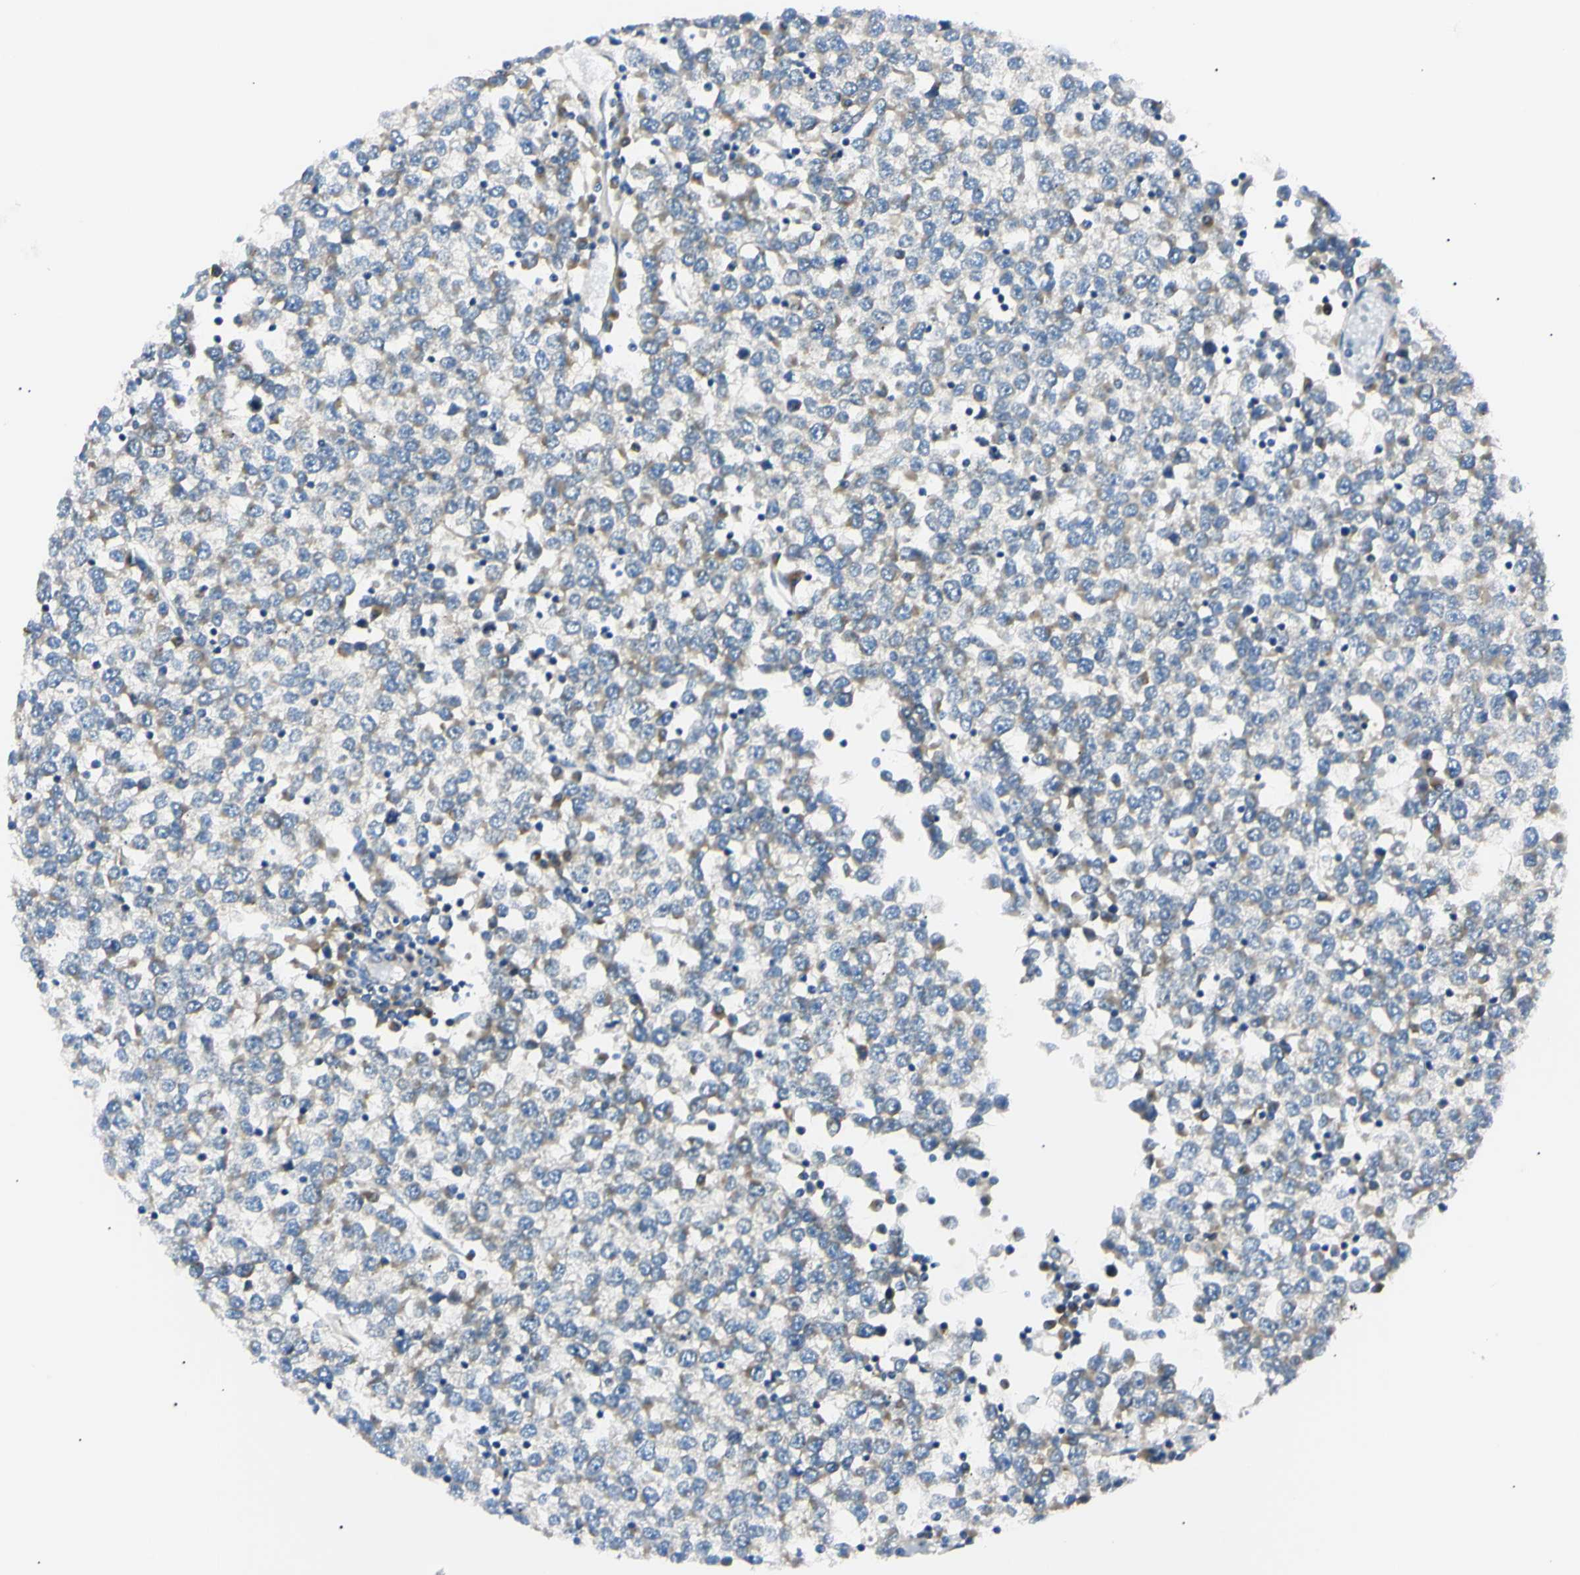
{"staining": {"intensity": "weak", "quantity": "25%-75%", "location": "cytoplasmic/membranous"}, "tissue": "testis cancer", "cell_type": "Tumor cells", "image_type": "cancer", "snomed": [{"axis": "morphology", "description": "Seminoma, NOS"}, {"axis": "topography", "description": "Testis"}], "caption": "Weak cytoplasmic/membranous staining is identified in approximately 25%-75% of tumor cells in testis cancer (seminoma). (DAB IHC, brown staining for protein, blue staining for nuclei).", "gene": "IER3IP1", "patient": {"sex": "male", "age": 65}}